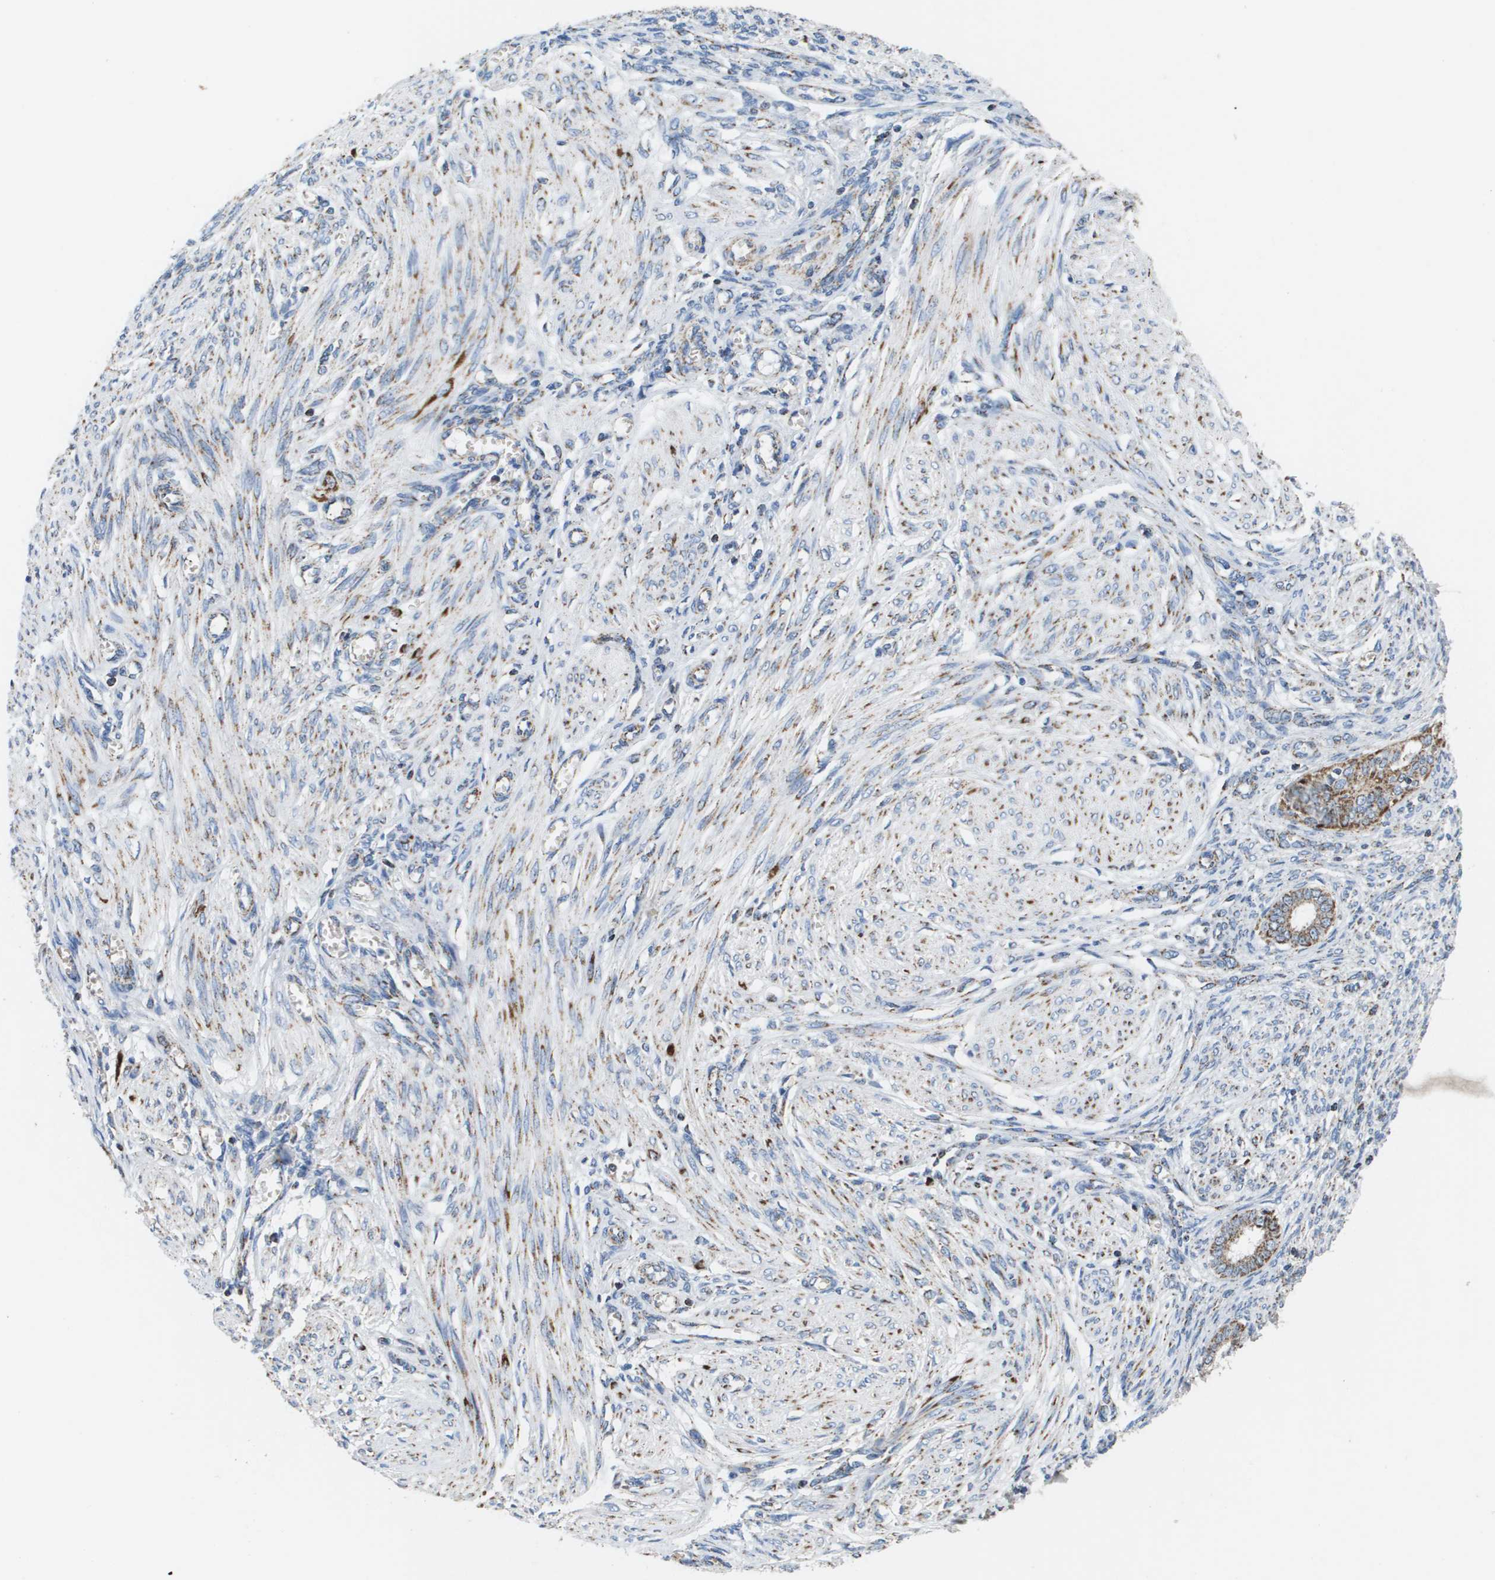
{"staining": {"intensity": "negative", "quantity": "none", "location": "none"}, "tissue": "endometrium", "cell_type": "Cells in endometrial stroma", "image_type": "normal", "snomed": [{"axis": "morphology", "description": "Normal tissue, NOS"}, {"axis": "topography", "description": "Endometrium"}], "caption": "Micrograph shows no significant protein staining in cells in endometrial stroma of unremarkable endometrium.", "gene": "ATP5F1B", "patient": {"sex": "female", "age": 72}}